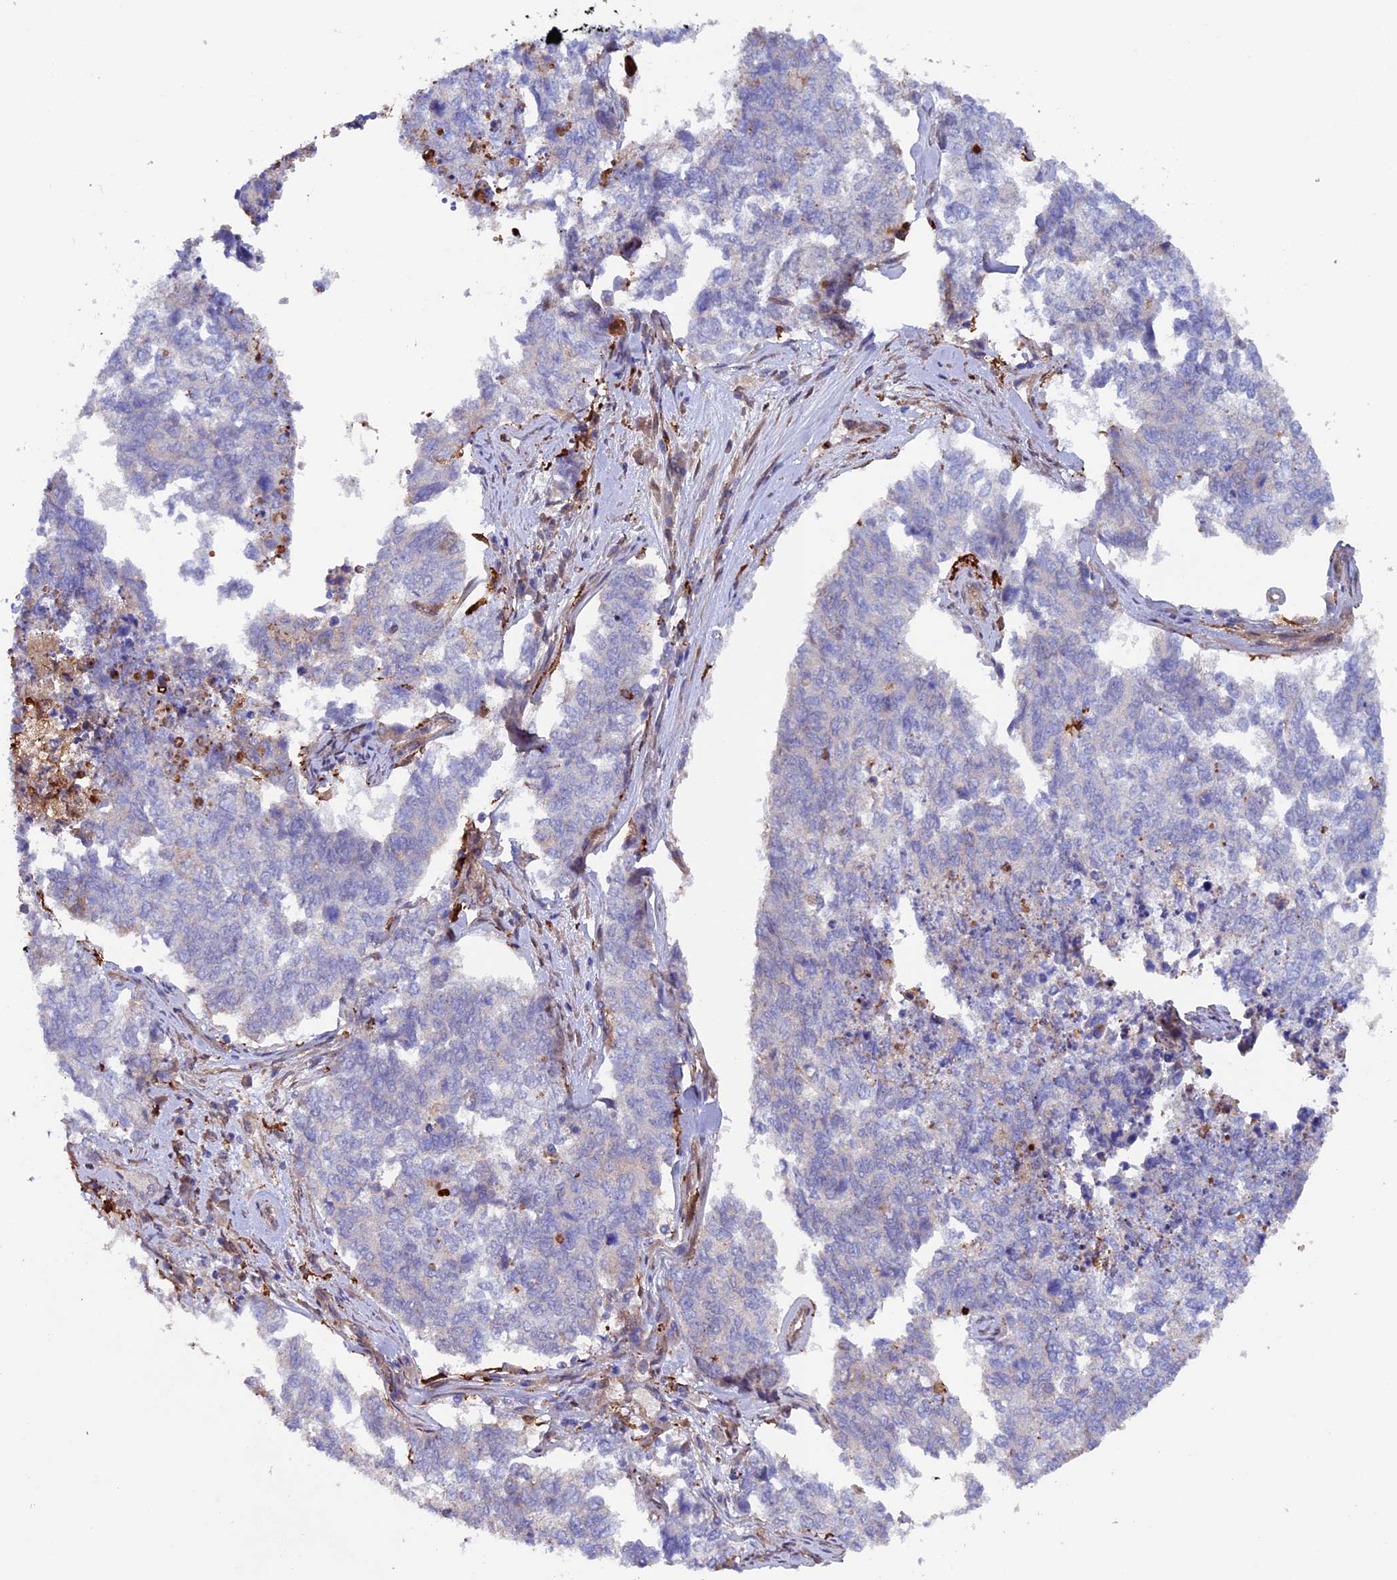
{"staining": {"intensity": "negative", "quantity": "none", "location": "none"}, "tissue": "cervical cancer", "cell_type": "Tumor cells", "image_type": "cancer", "snomed": [{"axis": "morphology", "description": "Squamous cell carcinoma, NOS"}, {"axis": "topography", "description": "Cervix"}], "caption": "High magnification brightfield microscopy of cervical squamous cell carcinoma stained with DAB (3,3'-diaminobenzidine) (brown) and counterstained with hematoxylin (blue): tumor cells show no significant expression. (DAB immunohistochemistry (IHC) with hematoxylin counter stain).", "gene": "FERMT1", "patient": {"sex": "female", "age": 63}}